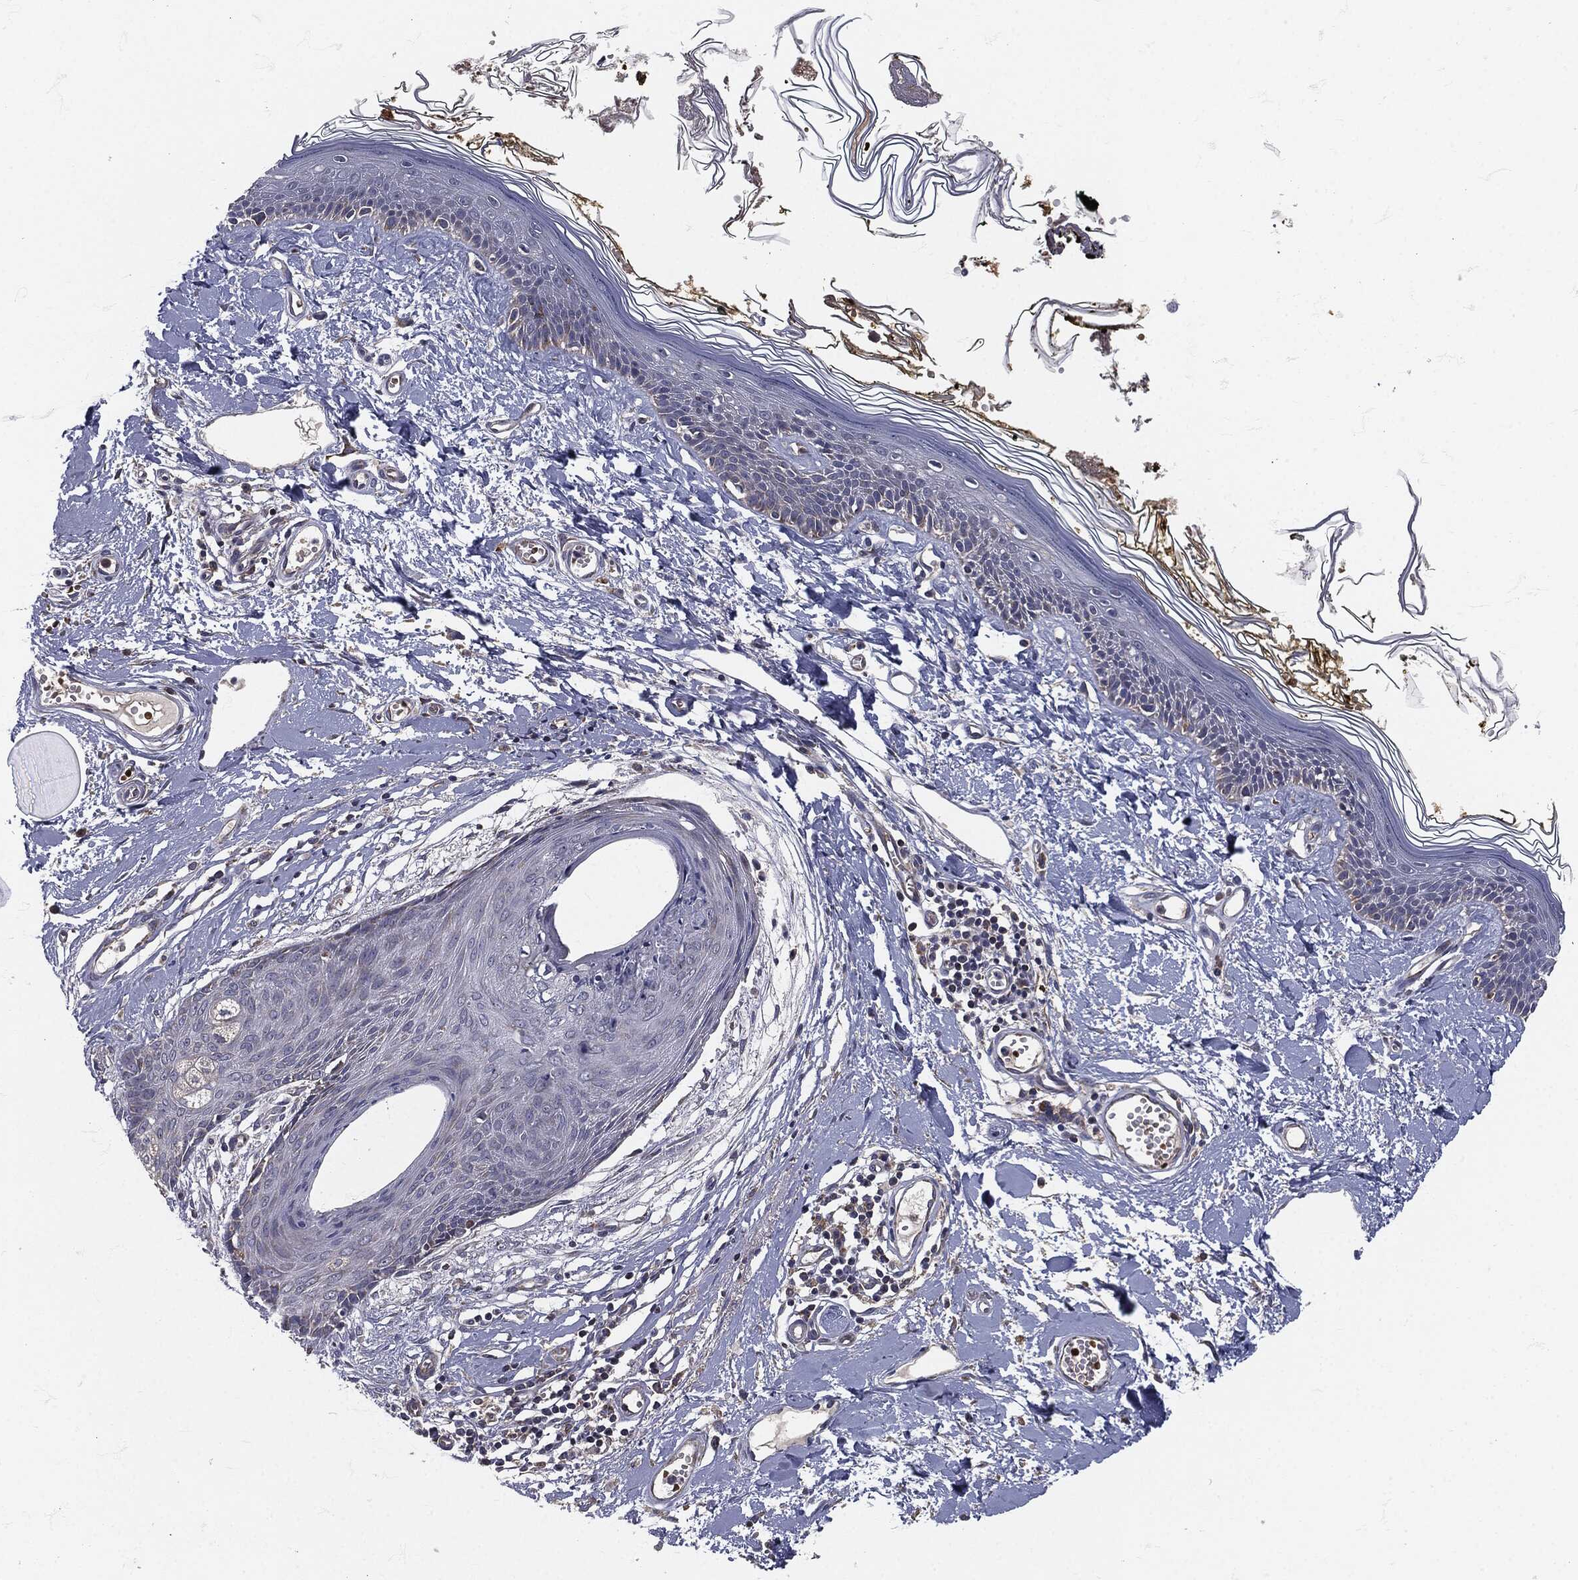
{"staining": {"intensity": "negative", "quantity": "none", "location": "none"}, "tissue": "skin", "cell_type": "Fibroblasts", "image_type": "normal", "snomed": [{"axis": "morphology", "description": "Normal tissue, NOS"}, {"axis": "topography", "description": "Skin"}], "caption": "Protein analysis of benign skin shows no significant positivity in fibroblasts. (DAB immunohistochemistry with hematoxylin counter stain).", "gene": "SIGLEC9", "patient": {"sex": "male", "age": 76}}